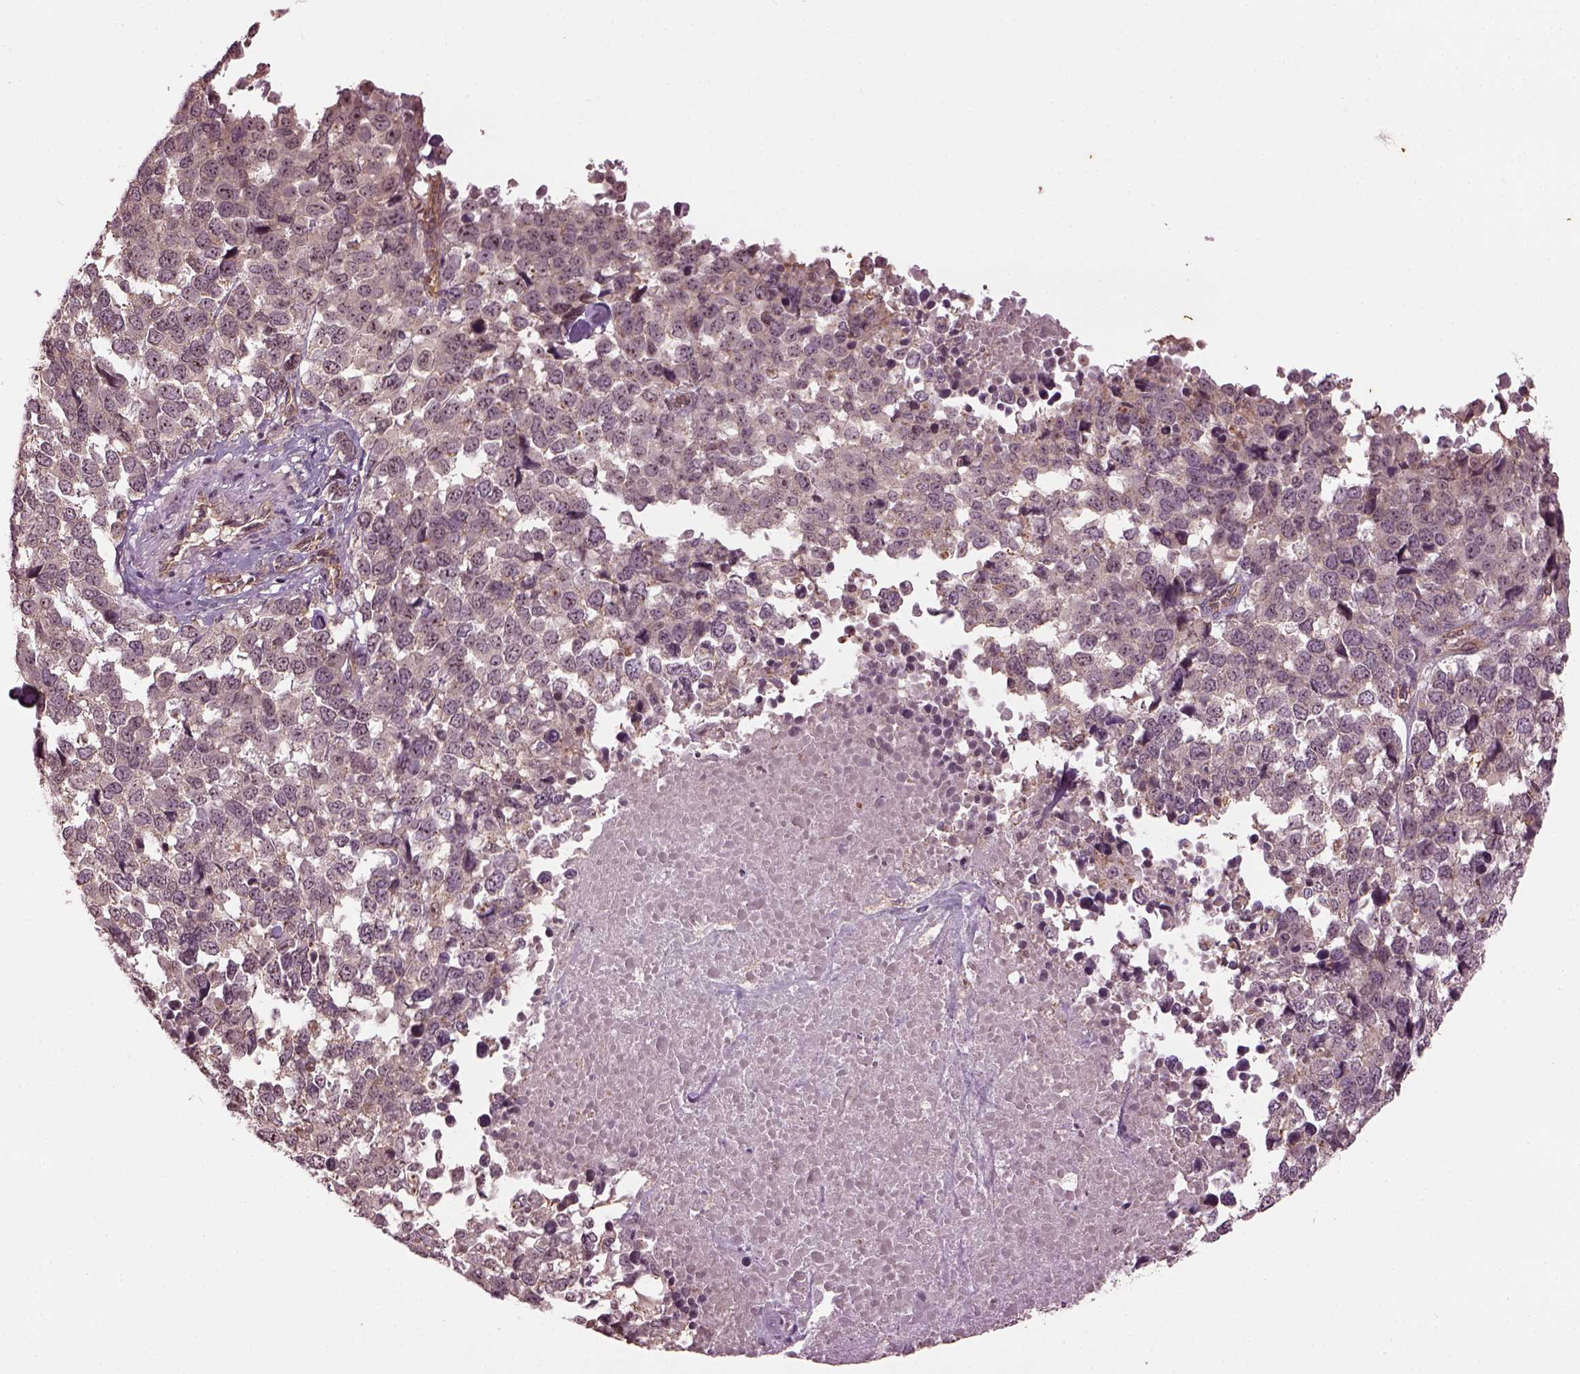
{"staining": {"intensity": "weak", "quantity": "<25%", "location": "nuclear"}, "tissue": "melanoma", "cell_type": "Tumor cells", "image_type": "cancer", "snomed": [{"axis": "morphology", "description": "Malignant melanoma, Metastatic site"}, {"axis": "topography", "description": "Skin"}], "caption": "Malignant melanoma (metastatic site) was stained to show a protein in brown. There is no significant expression in tumor cells. (Brightfield microscopy of DAB (3,3'-diaminobenzidine) immunohistochemistry at high magnification).", "gene": "GNRH1", "patient": {"sex": "male", "age": 84}}